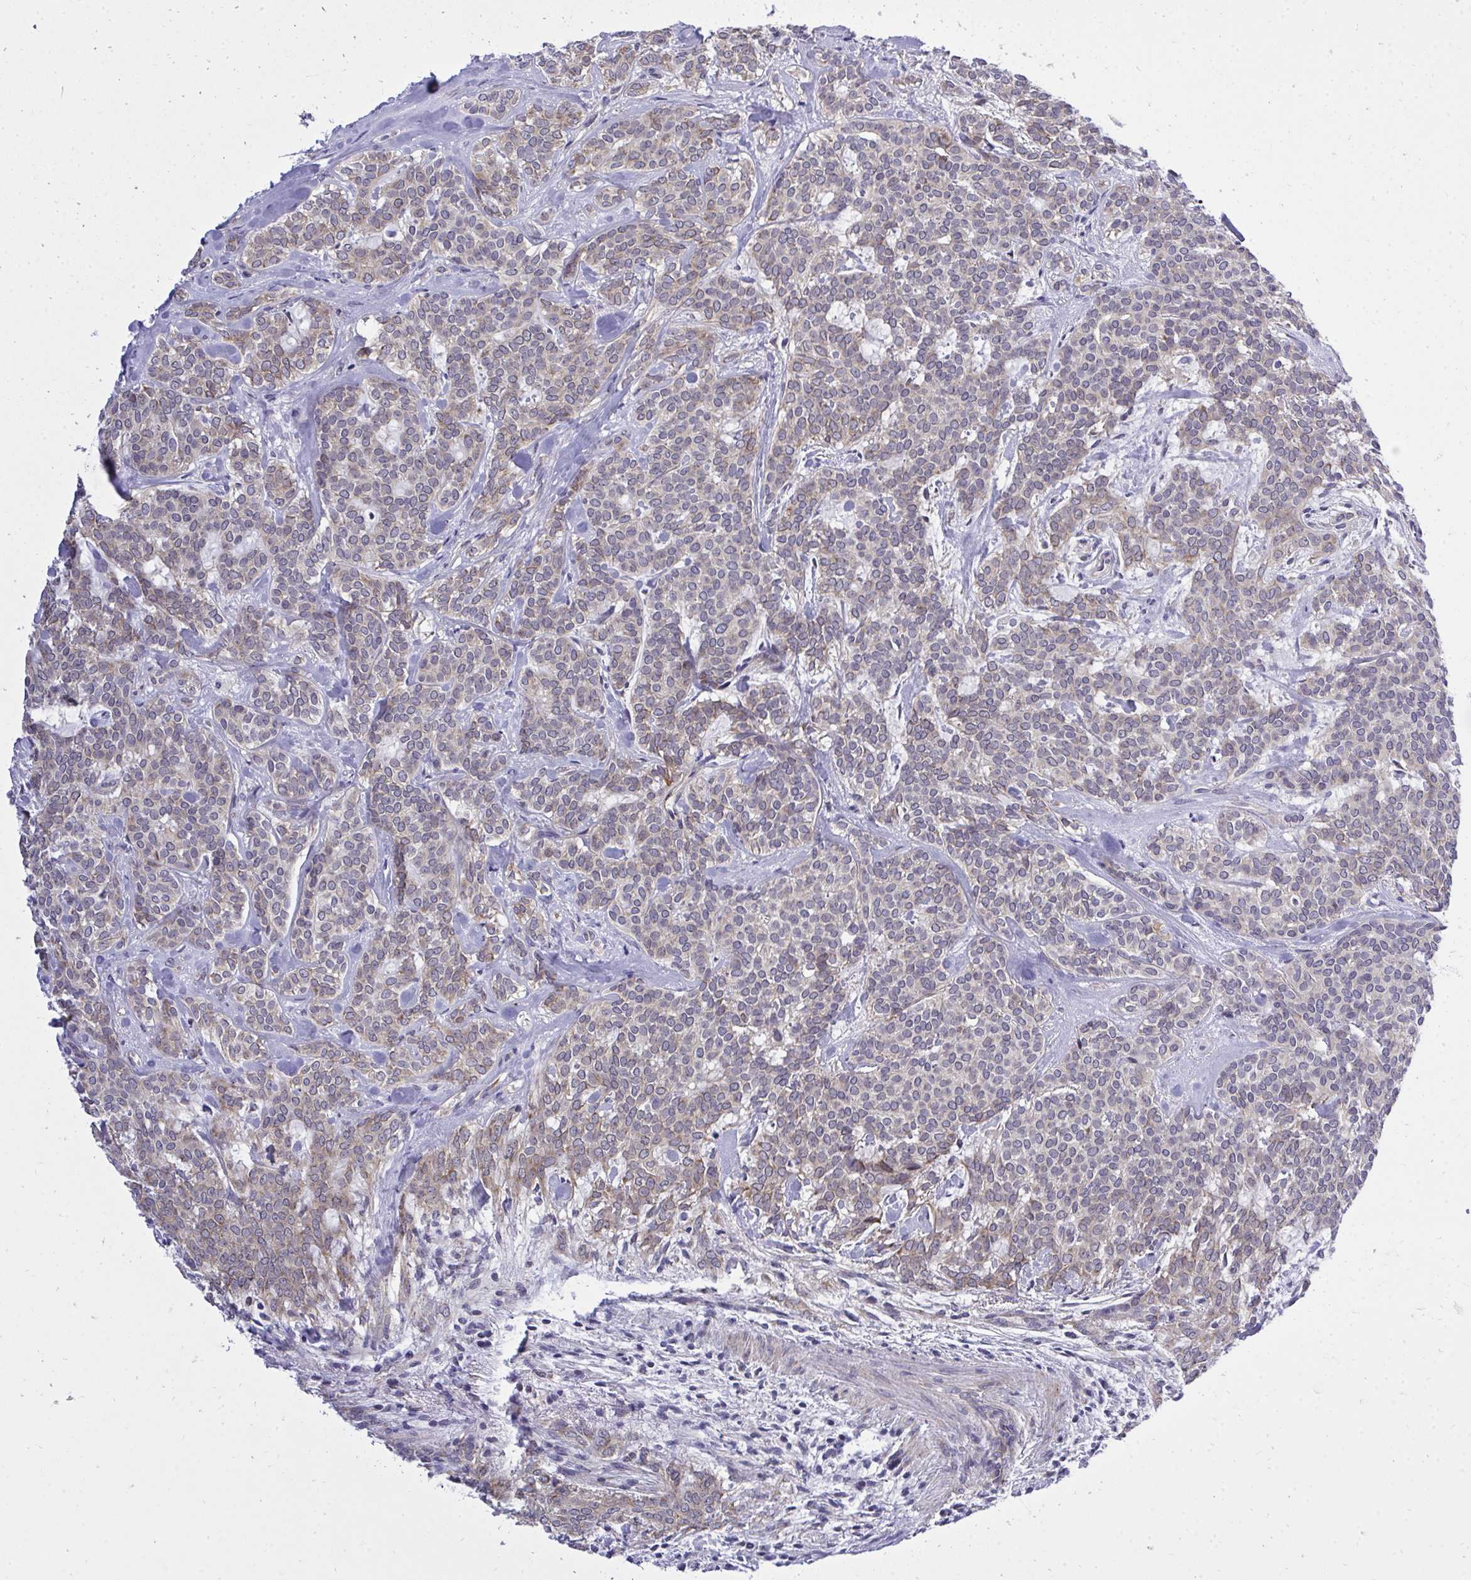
{"staining": {"intensity": "weak", "quantity": ">75%", "location": "cytoplasmic/membranous"}, "tissue": "head and neck cancer", "cell_type": "Tumor cells", "image_type": "cancer", "snomed": [{"axis": "morphology", "description": "Adenocarcinoma, NOS"}, {"axis": "topography", "description": "Head-Neck"}], "caption": "IHC micrograph of head and neck cancer (adenocarcinoma) stained for a protein (brown), which shows low levels of weak cytoplasmic/membranous staining in approximately >75% of tumor cells.", "gene": "XAF1", "patient": {"sex": "female", "age": 57}}